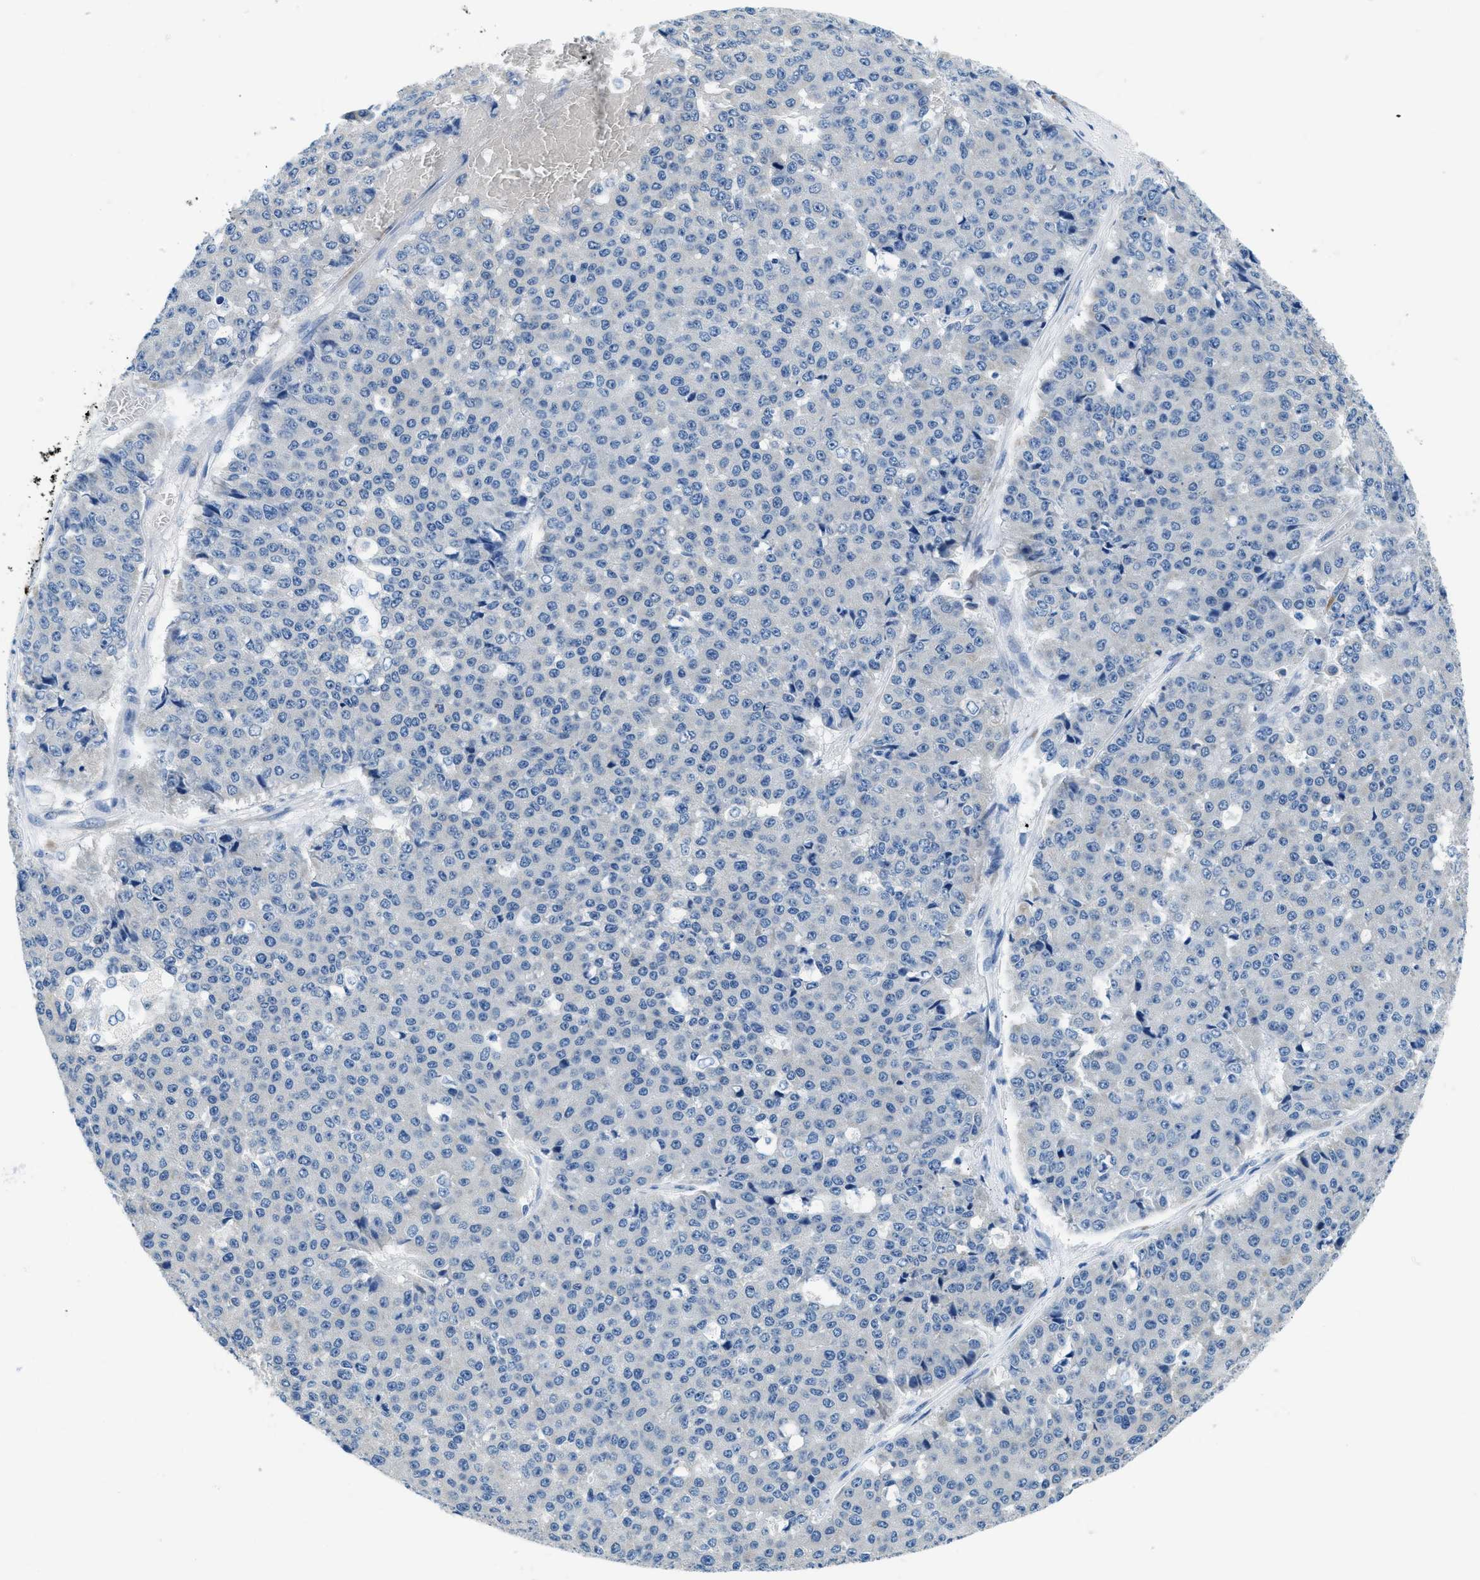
{"staining": {"intensity": "negative", "quantity": "none", "location": "none"}, "tissue": "pancreatic cancer", "cell_type": "Tumor cells", "image_type": "cancer", "snomed": [{"axis": "morphology", "description": "Adenocarcinoma, NOS"}, {"axis": "topography", "description": "Pancreas"}], "caption": "IHC photomicrograph of neoplastic tissue: human pancreatic adenocarcinoma stained with DAB exhibits no significant protein positivity in tumor cells. (DAB (3,3'-diaminobenzidine) immunohistochemistry (IHC) visualized using brightfield microscopy, high magnification).", "gene": "CLDN18", "patient": {"sex": "male", "age": 50}}